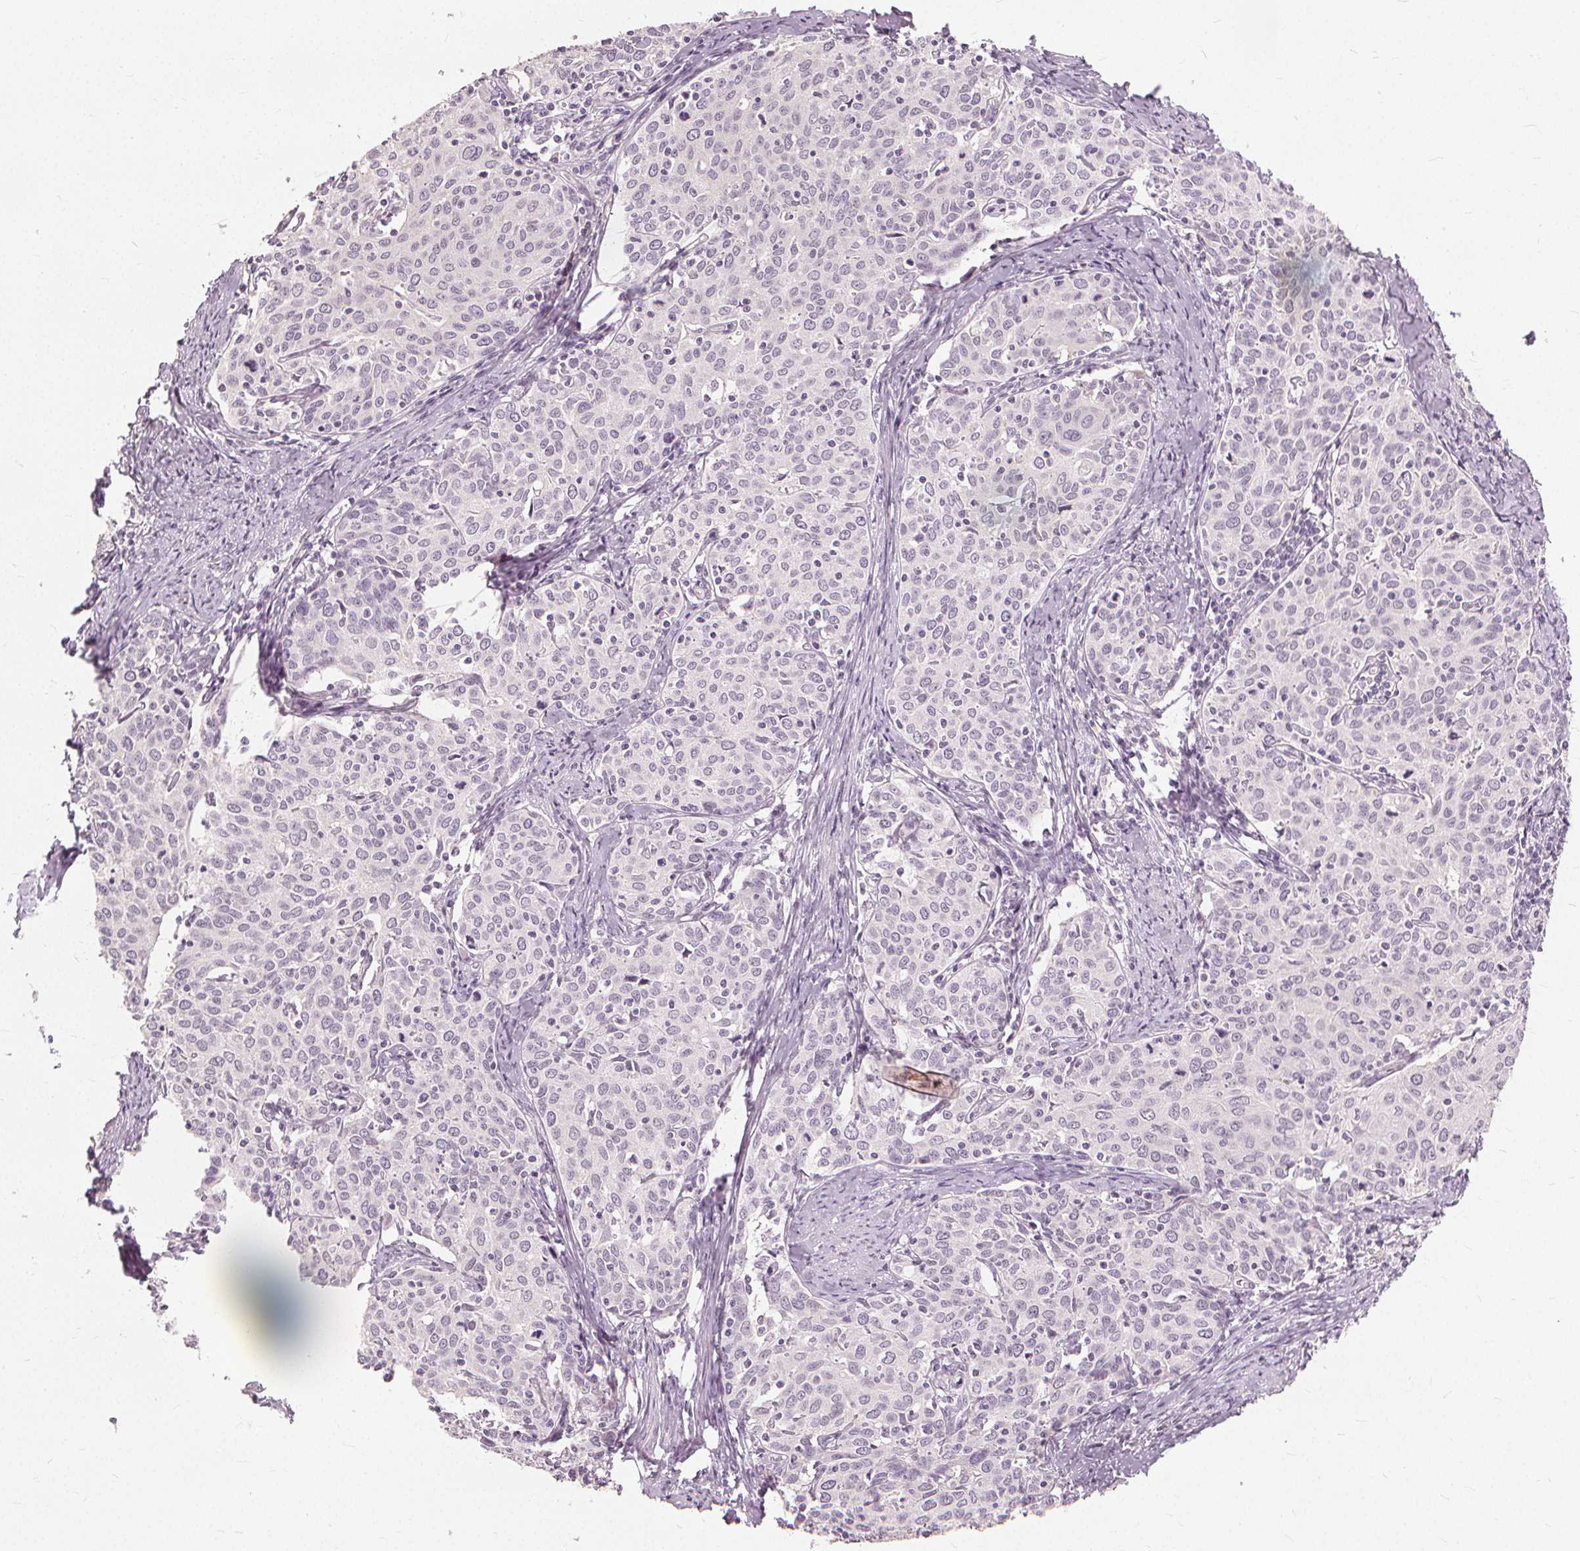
{"staining": {"intensity": "negative", "quantity": "none", "location": "none"}, "tissue": "cervical cancer", "cell_type": "Tumor cells", "image_type": "cancer", "snomed": [{"axis": "morphology", "description": "Squamous cell carcinoma, NOS"}, {"axis": "topography", "description": "Cervix"}], "caption": "A photomicrograph of cervical squamous cell carcinoma stained for a protein reveals no brown staining in tumor cells. (DAB (3,3'-diaminobenzidine) immunohistochemistry, high magnification).", "gene": "SFTPD", "patient": {"sex": "female", "age": 62}}